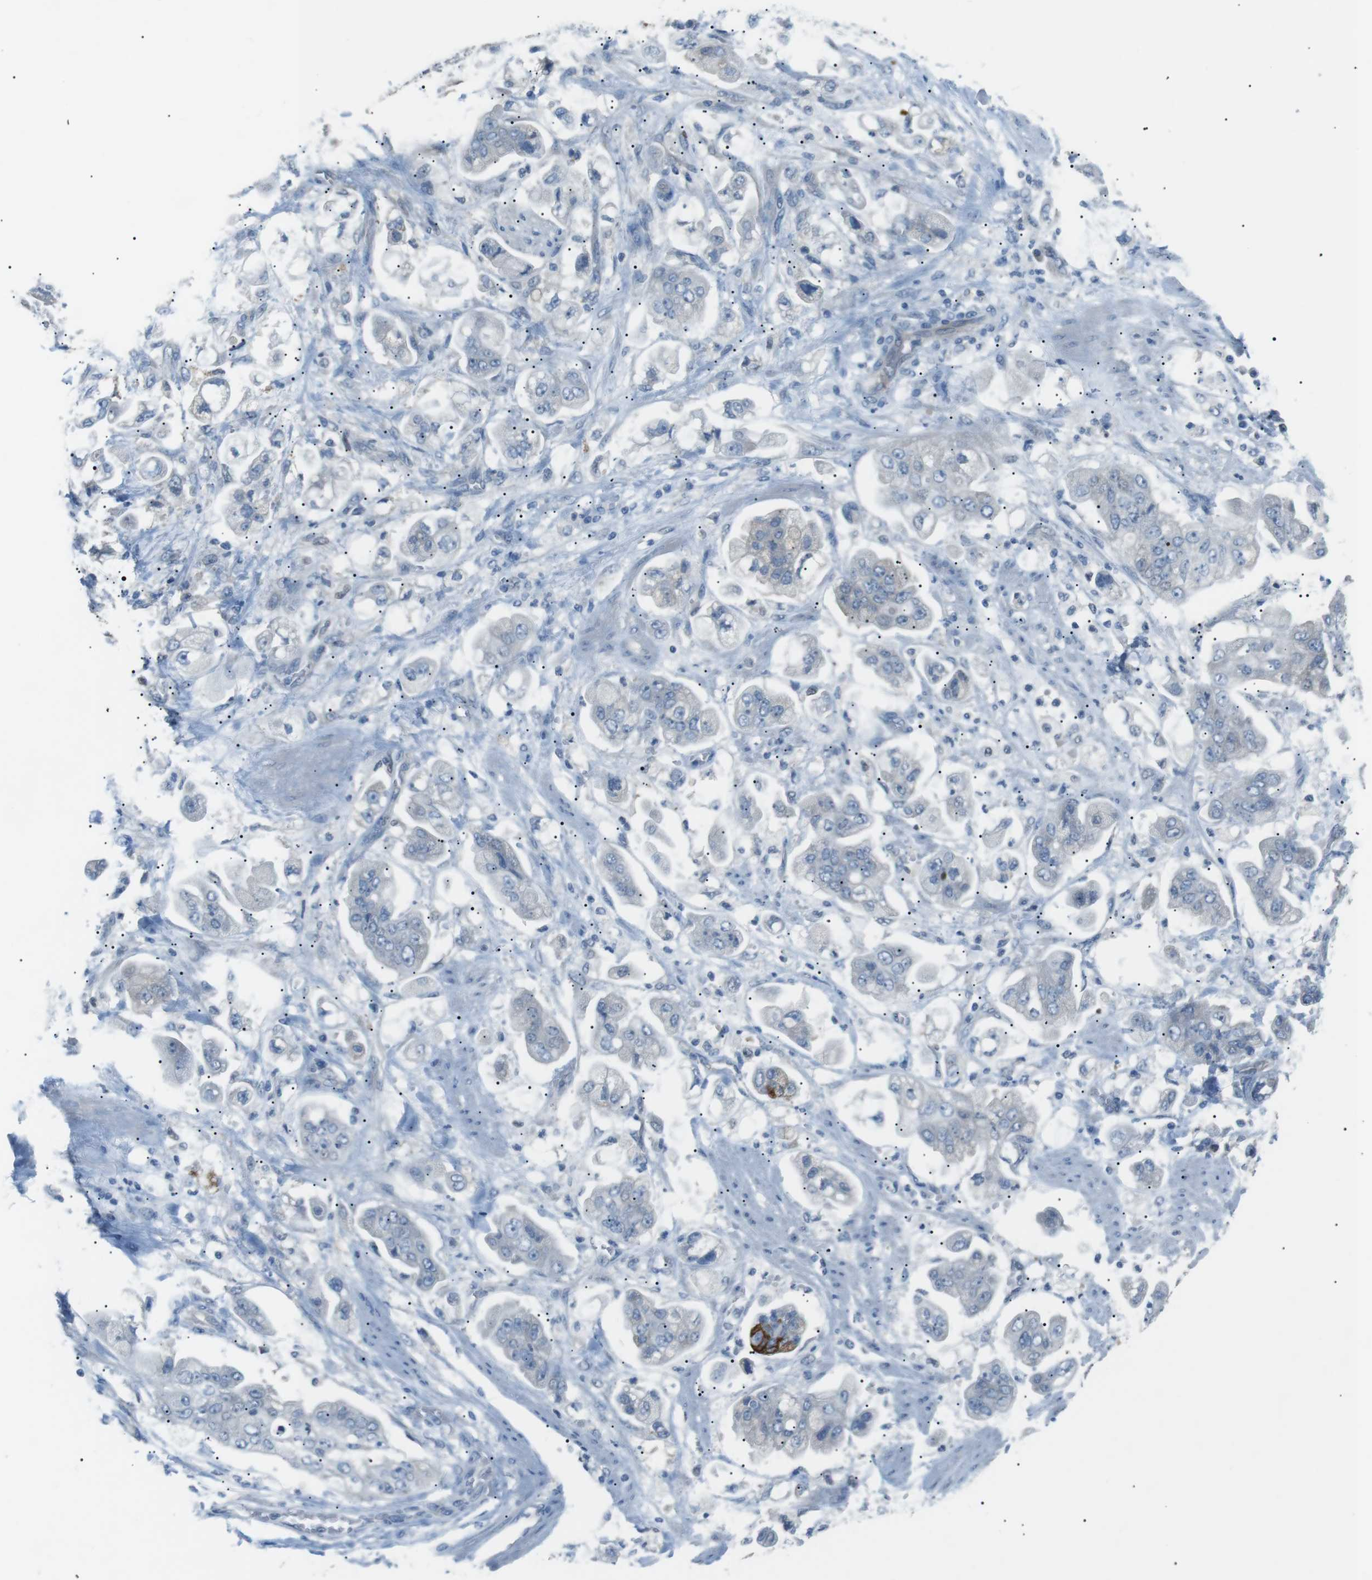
{"staining": {"intensity": "negative", "quantity": "none", "location": "none"}, "tissue": "stomach cancer", "cell_type": "Tumor cells", "image_type": "cancer", "snomed": [{"axis": "morphology", "description": "Adenocarcinoma, NOS"}, {"axis": "topography", "description": "Stomach"}], "caption": "Tumor cells are negative for protein expression in human stomach adenocarcinoma. (Stains: DAB immunohistochemistry with hematoxylin counter stain, Microscopy: brightfield microscopy at high magnification).", "gene": "CDH26", "patient": {"sex": "male", "age": 62}}